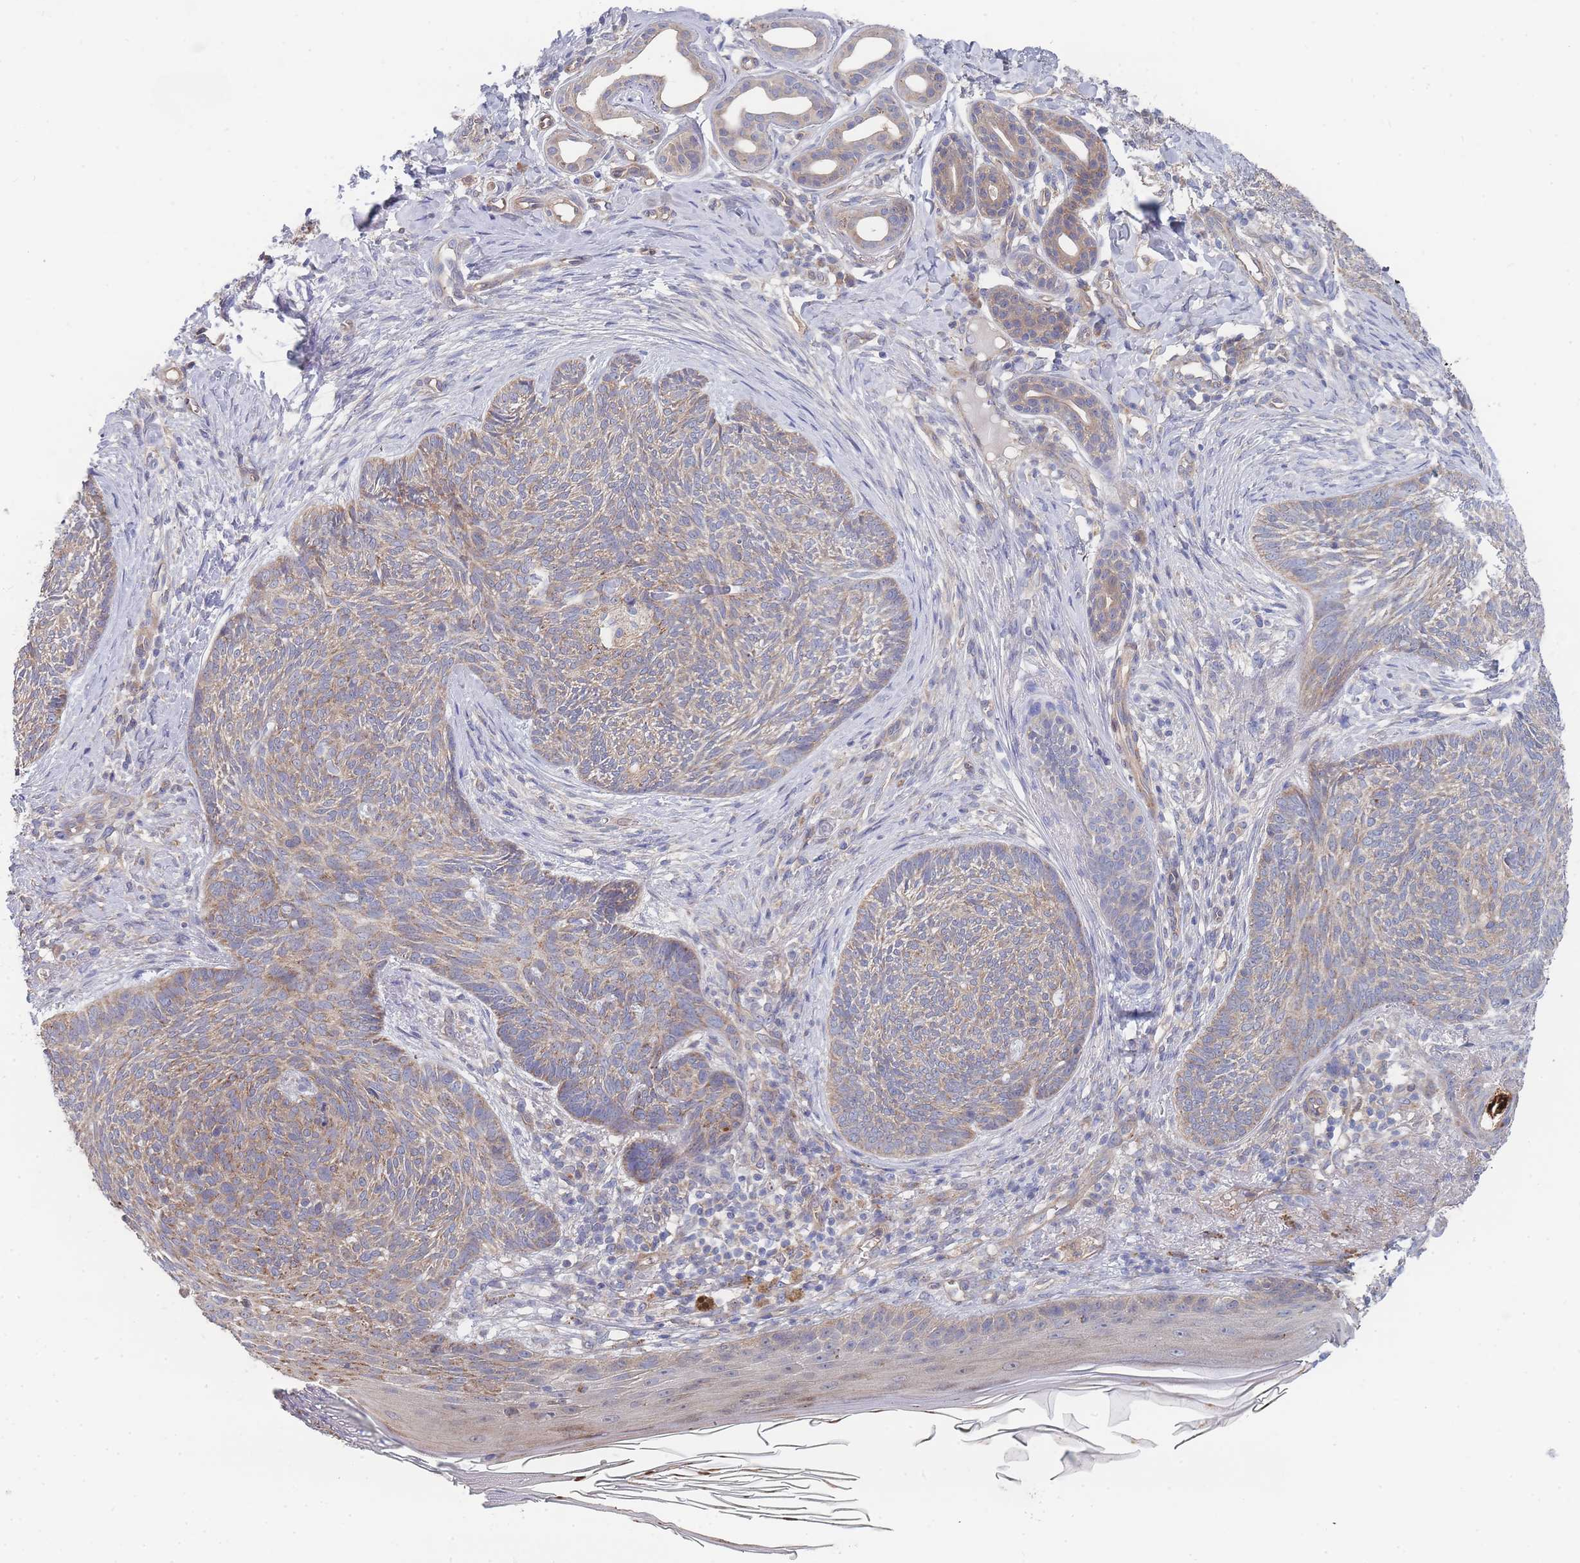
{"staining": {"intensity": "weak", "quantity": ">75%", "location": "cytoplasmic/membranous"}, "tissue": "skin cancer", "cell_type": "Tumor cells", "image_type": "cancer", "snomed": [{"axis": "morphology", "description": "Basal cell carcinoma"}, {"axis": "topography", "description": "Skin"}], "caption": "Protein staining exhibits weak cytoplasmic/membranous positivity in about >75% of tumor cells in skin cancer (basal cell carcinoma). The protein of interest is shown in brown color, while the nuclei are stained blue.", "gene": "NUB1", "patient": {"sex": "male", "age": 73}}